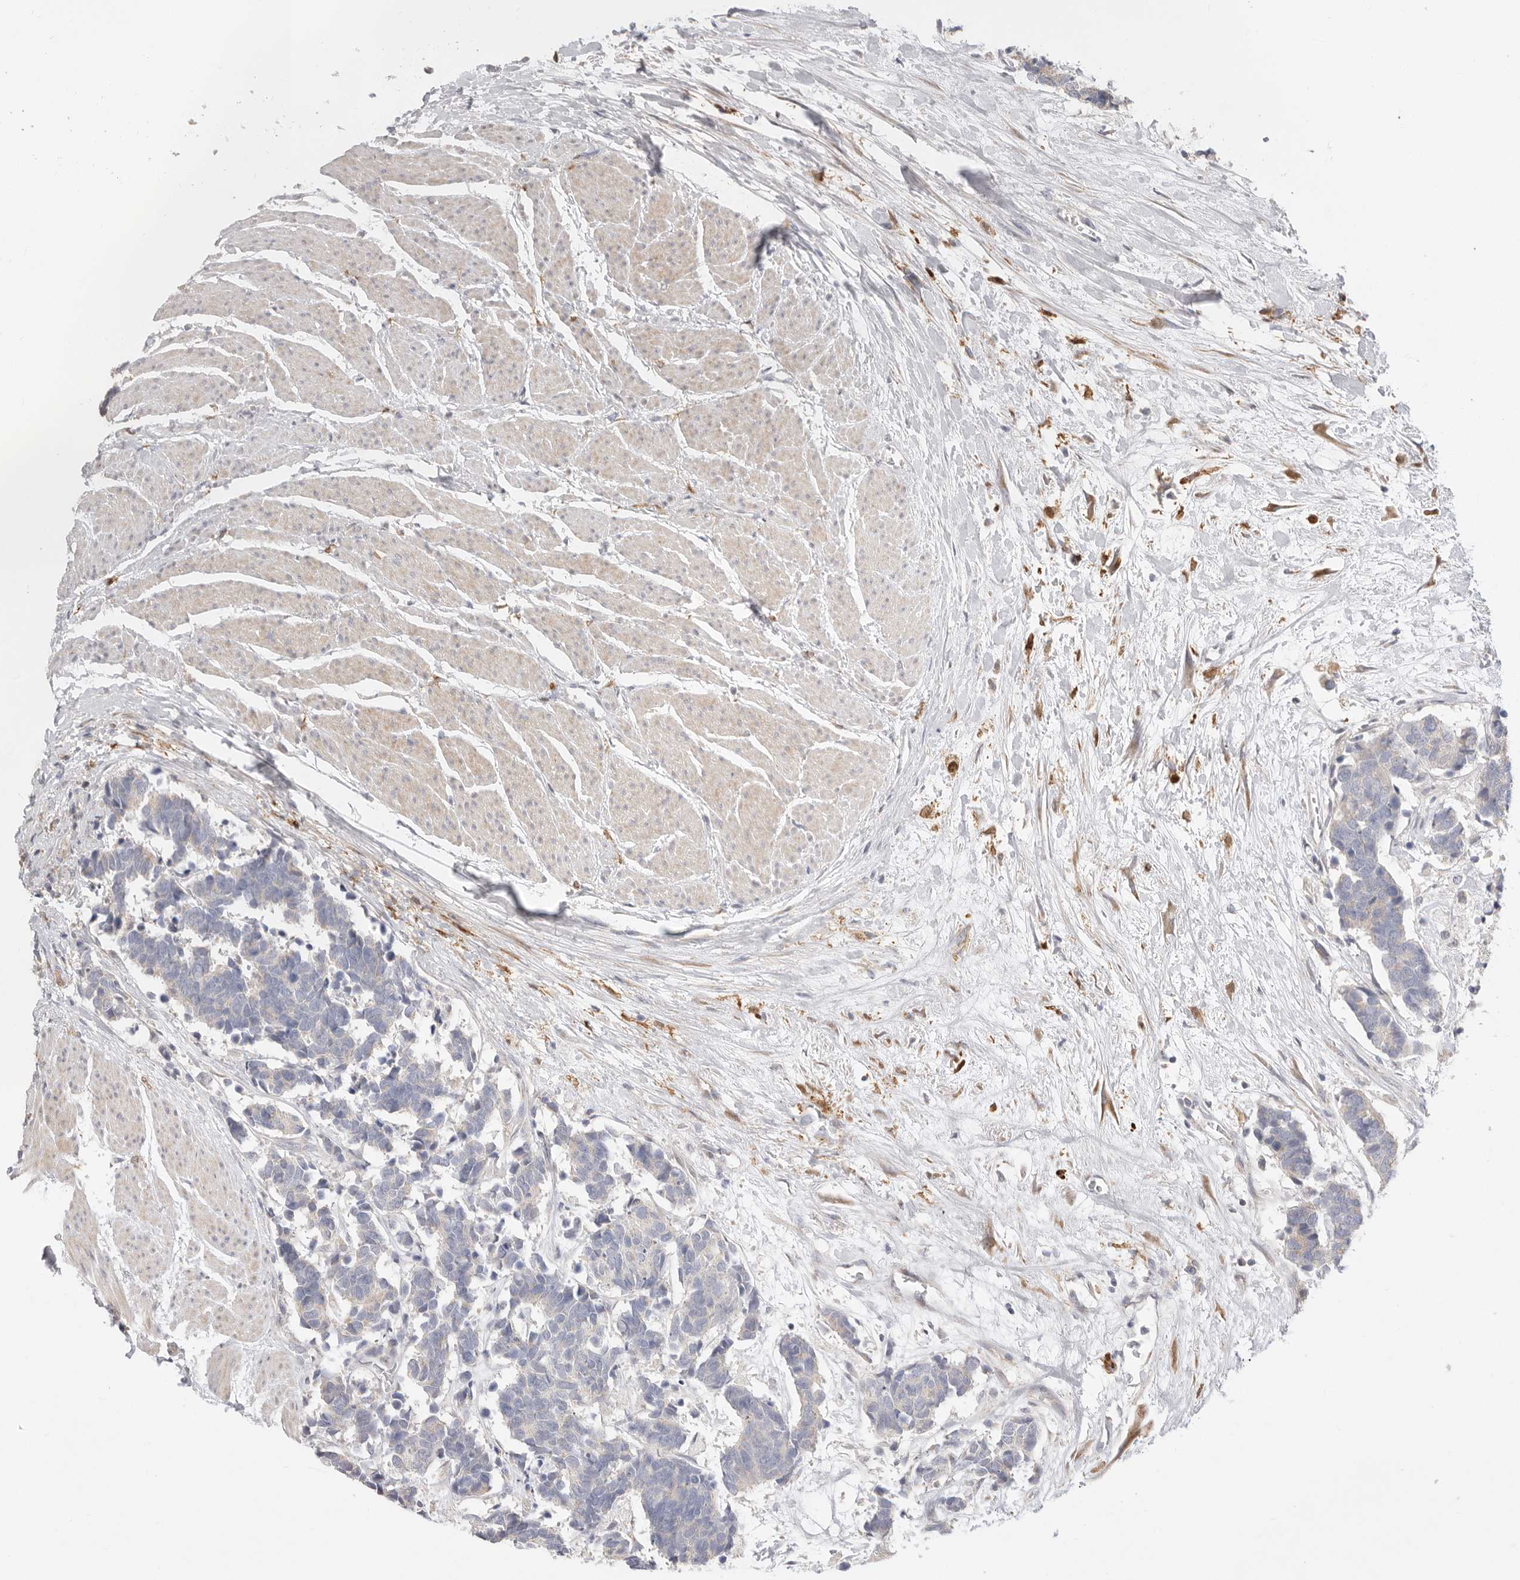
{"staining": {"intensity": "negative", "quantity": "none", "location": "none"}, "tissue": "carcinoid", "cell_type": "Tumor cells", "image_type": "cancer", "snomed": [{"axis": "morphology", "description": "Carcinoma, NOS"}, {"axis": "morphology", "description": "Carcinoid, malignant, NOS"}, {"axis": "topography", "description": "Urinary bladder"}], "caption": "This photomicrograph is of carcinoid stained with immunohistochemistry (IHC) to label a protein in brown with the nuclei are counter-stained blue. There is no staining in tumor cells.", "gene": "USH1C", "patient": {"sex": "male", "age": 57}}